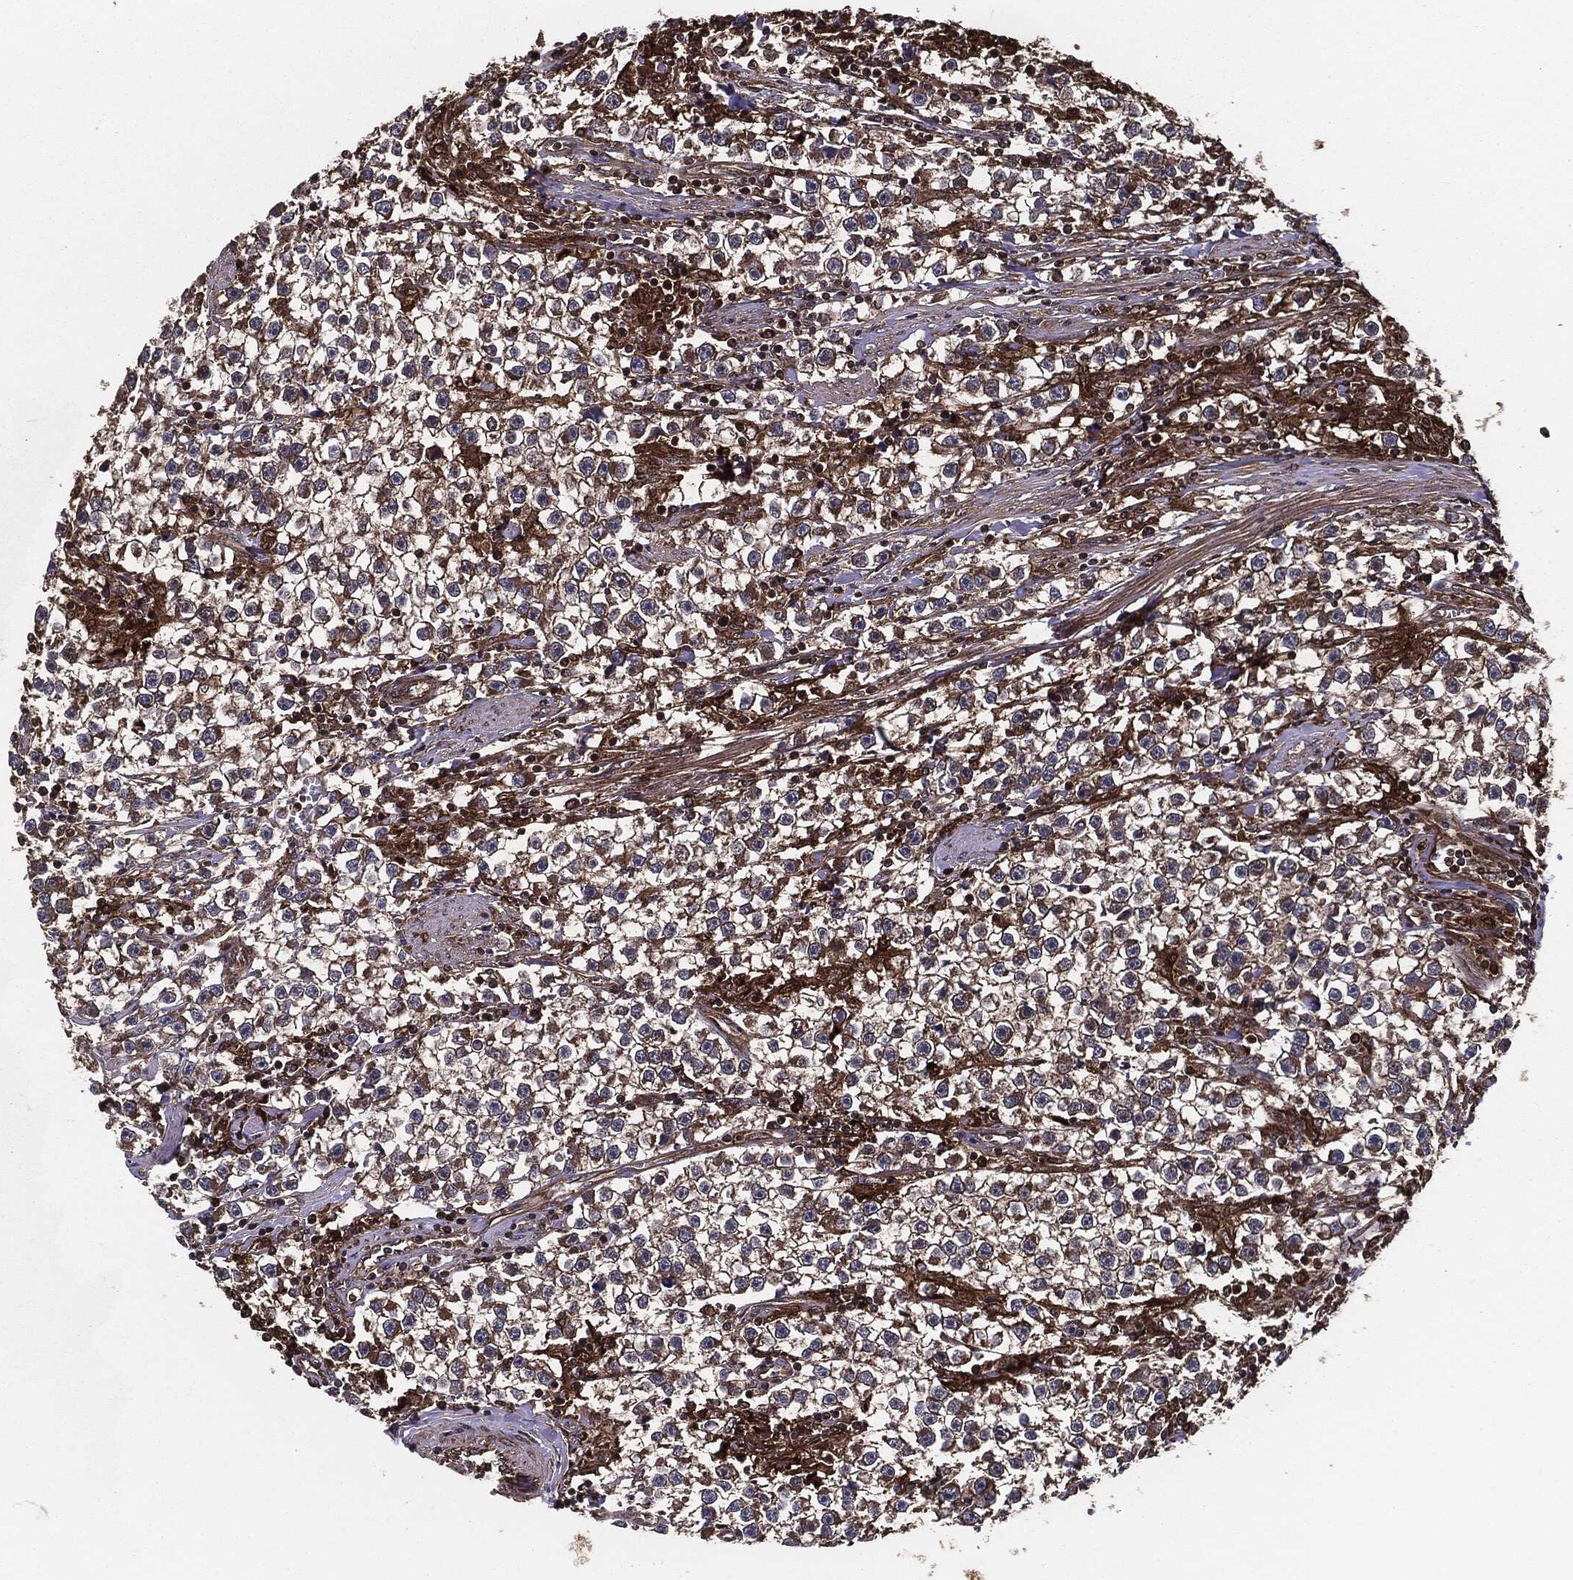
{"staining": {"intensity": "moderate", "quantity": "25%-75%", "location": "cytoplasmic/membranous"}, "tissue": "testis cancer", "cell_type": "Tumor cells", "image_type": "cancer", "snomed": [{"axis": "morphology", "description": "Seminoma, NOS"}, {"axis": "topography", "description": "Testis"}], "caption": "Testis cancer (seminoma) was stained to show a protein in brown. There is medium levels of moderate cytoplasmic/membranous expression in approximately 25%-75% of tumor cells.", "gene": "RAP1GDS1", "patient": {"sex": "male", "age": 59}}